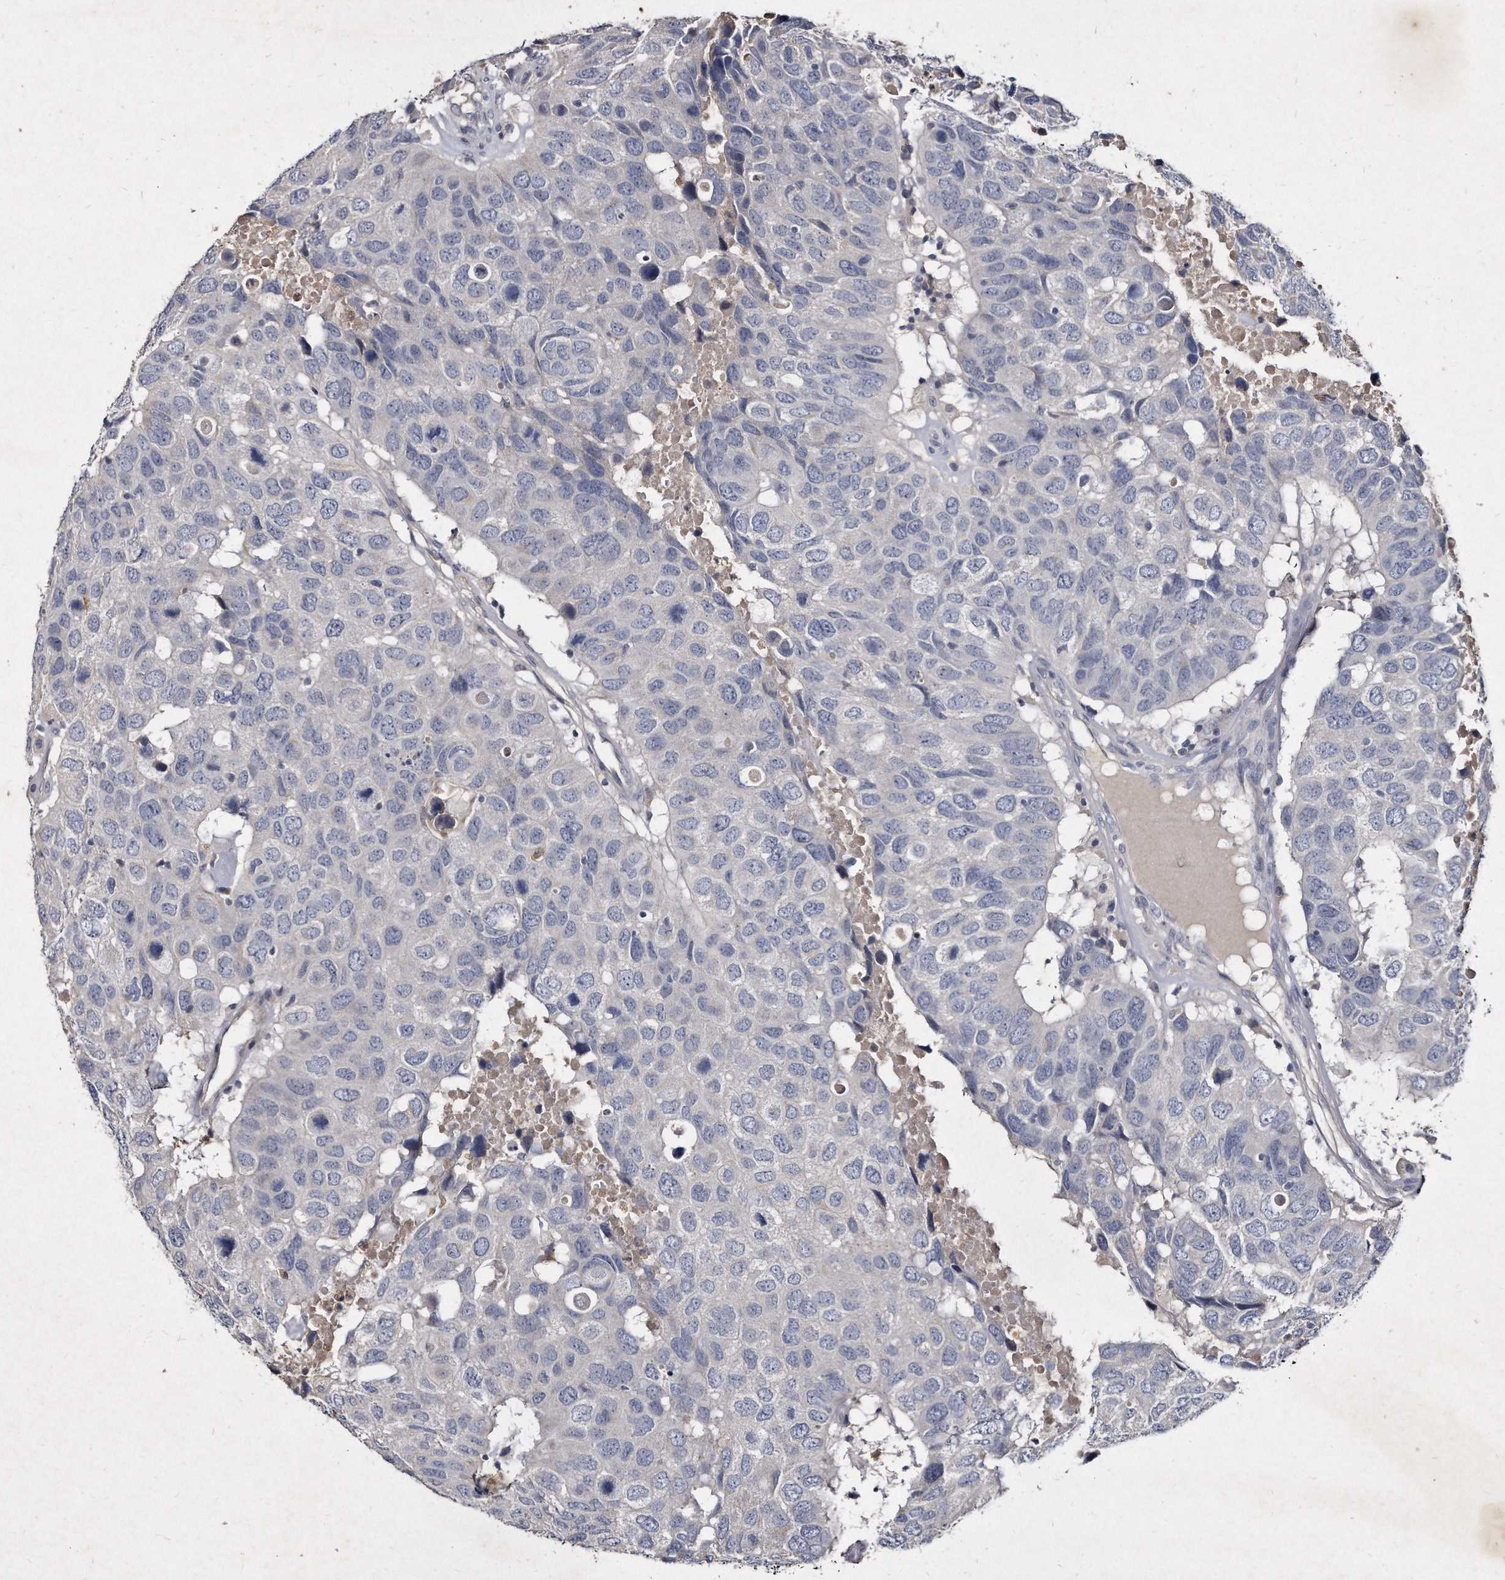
{"staining": {"intensity": "negative", "quantity": "none", "location": "none"}, "tissue": "head and neck cancer", "cell_type": "Tumor cells", "image_type": "cancer", "snomed": [{"axis": "morphology", "description": "Squamous cell carcinoma, NOS"}, {"axis": "topography", "description": "Head-Neck"}], "caption": "This is a image of immunohistochemistry (IHC) staining of head and neck squamous cell carcinoma, which shows no expression in tumor cells.", "gene": "KLHDC3", "patient": {"sex": "male", "age": 66}}